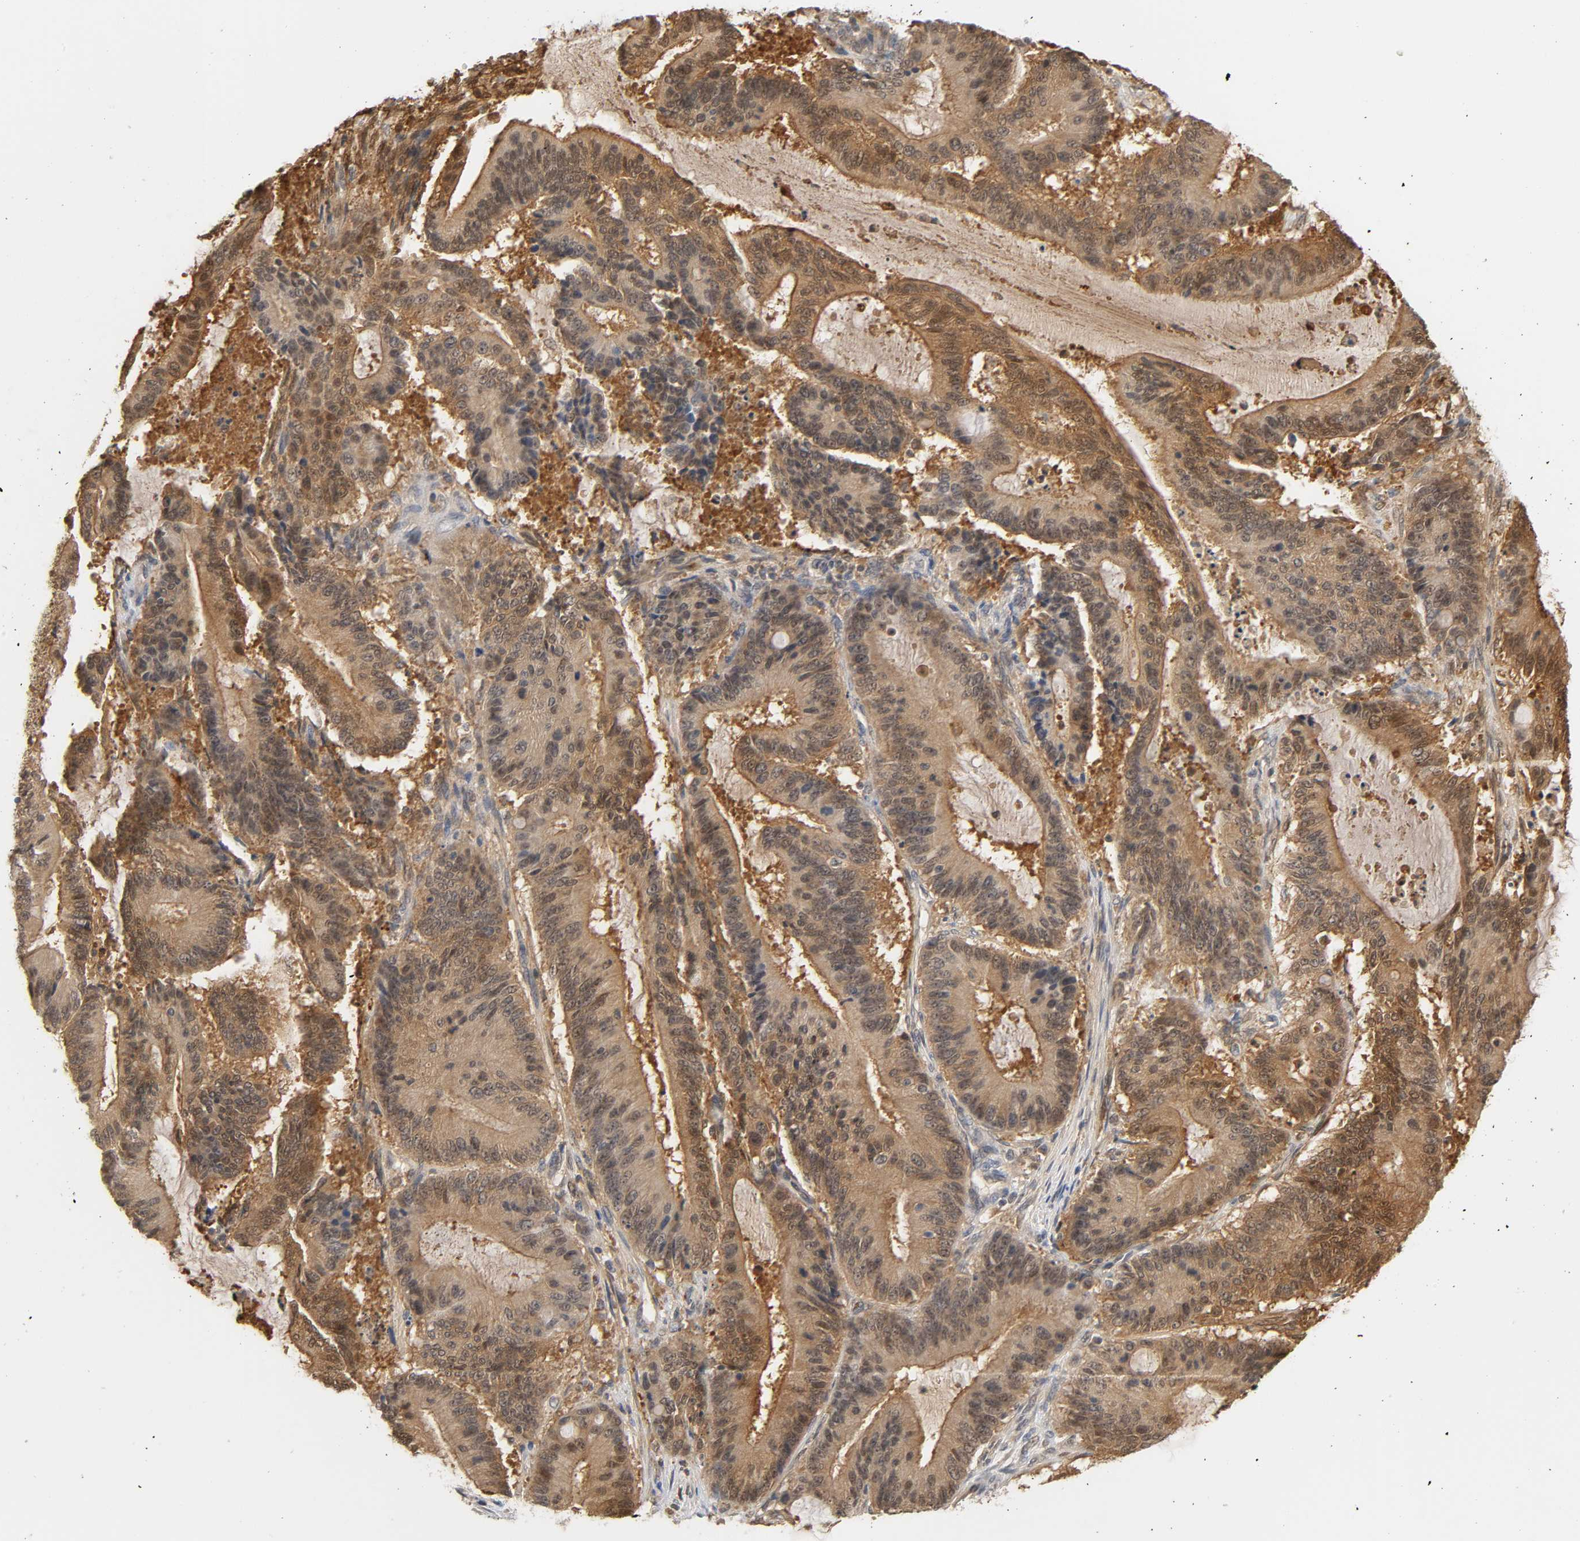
{"staining": {"intensity": "strong", "quantity": ">75%", "location": "cytoplasmic/membranous,nuclear"}, "tissue": "liver cancer", "cell_type": "Tumor cells", "image_type": "cancer", "snomed": [{"axis": "morphology", "description": "Cholangiocarcinoma"}, {"axis": "topography", "description": "Liver"}], "caption": "A high amount of strong cytoplasmic/membranous and nuclear expression is appreciated in about >75% of tumor cells in liver cholangiocarcinoma tissue.", "gene": "MIF", "patient": {"sex": "female", "age": 73}}